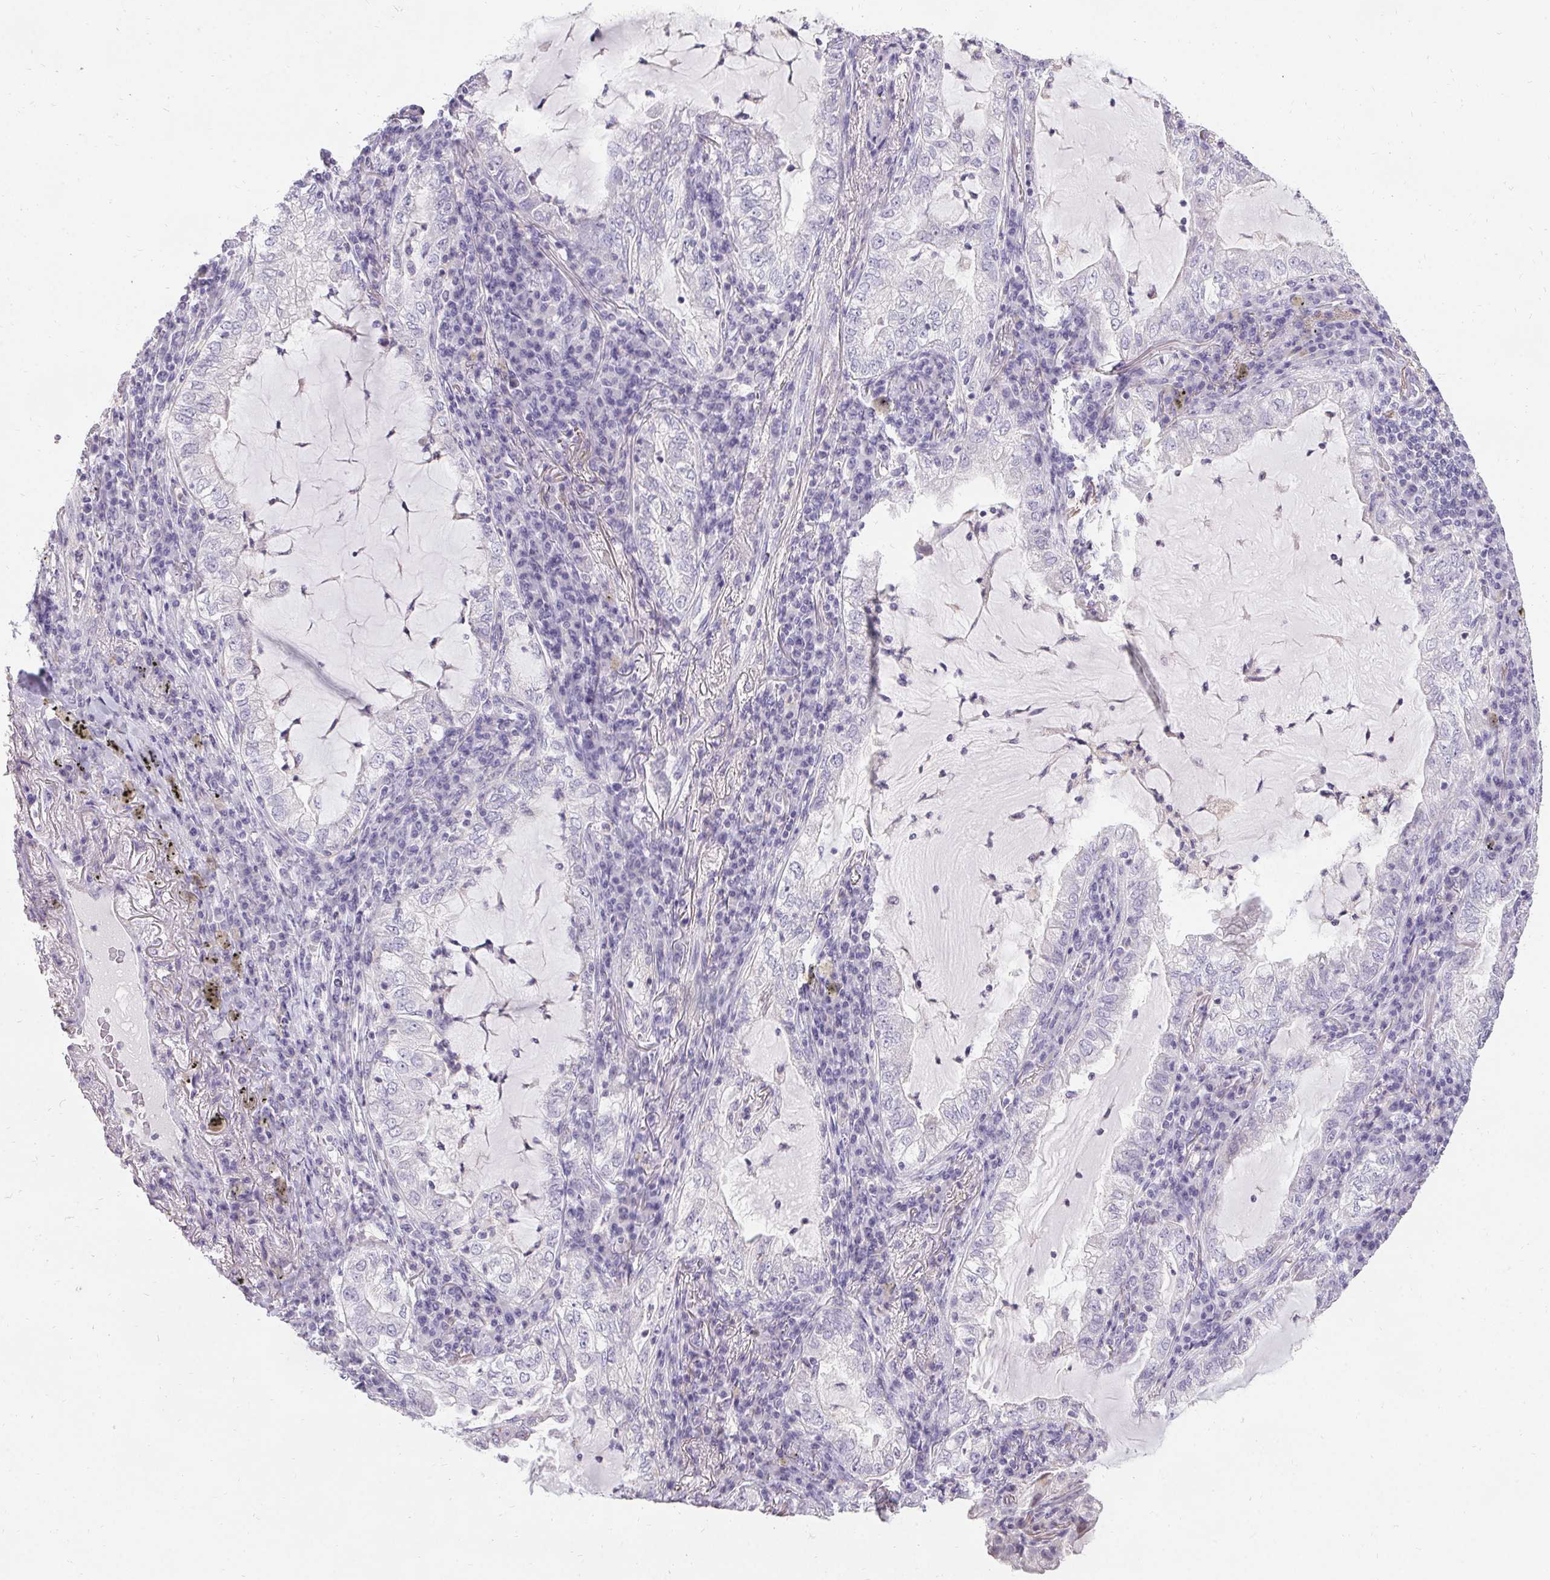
{"staining": {"intensity": "negative", "quantity": "none", "location": "none"}, "tissue": "lung cancer", "cell_type": "Tumor cells", "image_type": "cancer", "snomed": [{"axis": "morphology", "description": "Adenocarcinoma, NOS"}, {"axis": "topography", "description": "Lung"}], "caption": "The photomicrograph exhibits no significant expression in tumor cells of lung cancer.", "gene": "PMEL", "patient": {"sex": "female", "age": 73}}